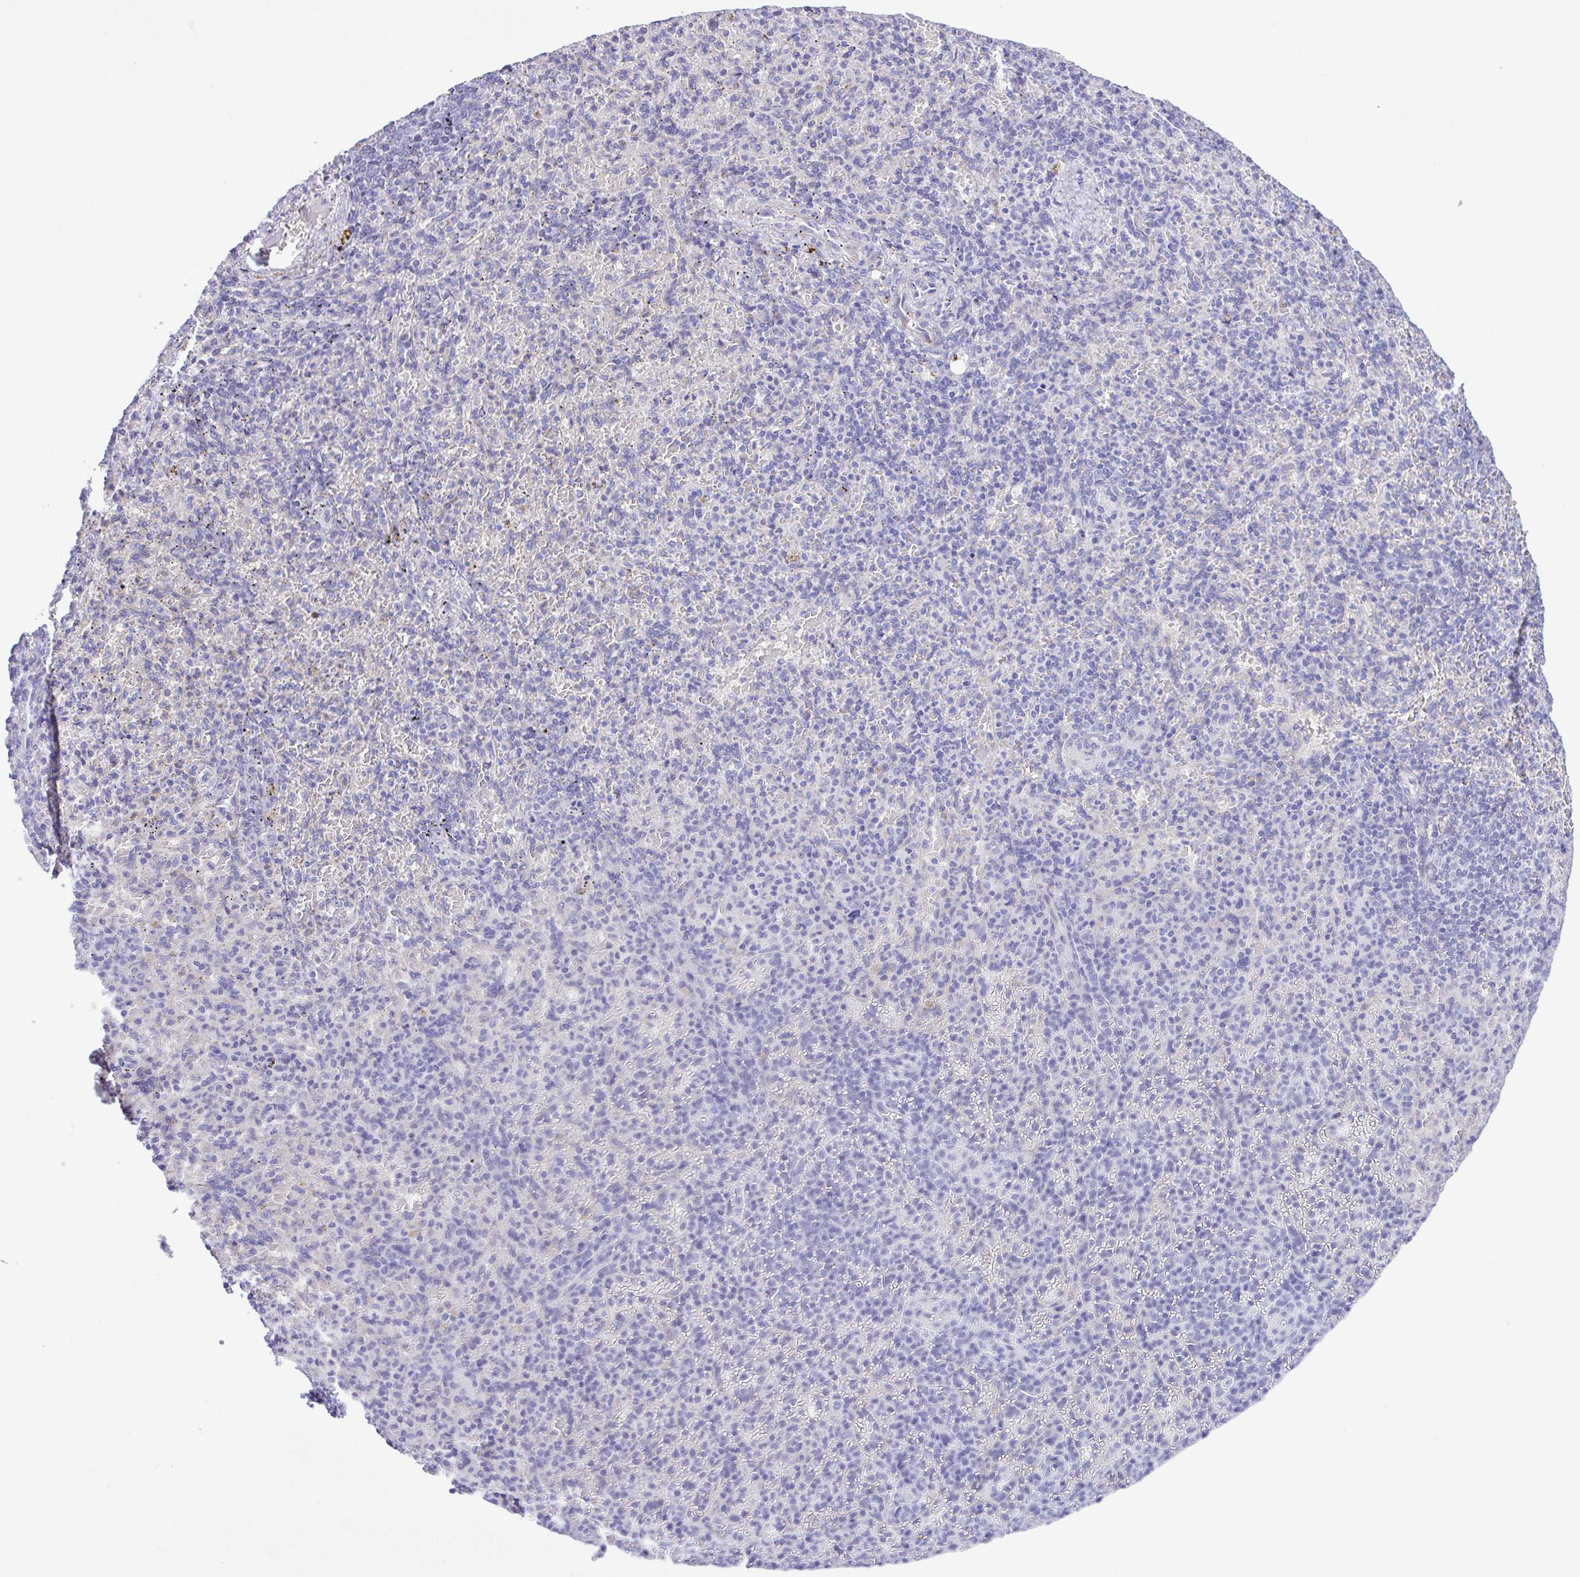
{"staining": {"intensity": "negative", "quantity": "none", "location": "none"}, "tissue": "spleen", "cell_type": "Cells in red pulp", "image_type": "normal", "snomed": [{"axis": "morphology", "description": "Normal tissue, NOS"}, {"axis": "topography", "description": "Spleen"}], "caption": "Human spleen stained for a protein using immunohistochemistry (IHC) shows no positivity in cells in red pulp.", "gene": "CYP11A1", "patient": {"sex": "female", "age": 74}}